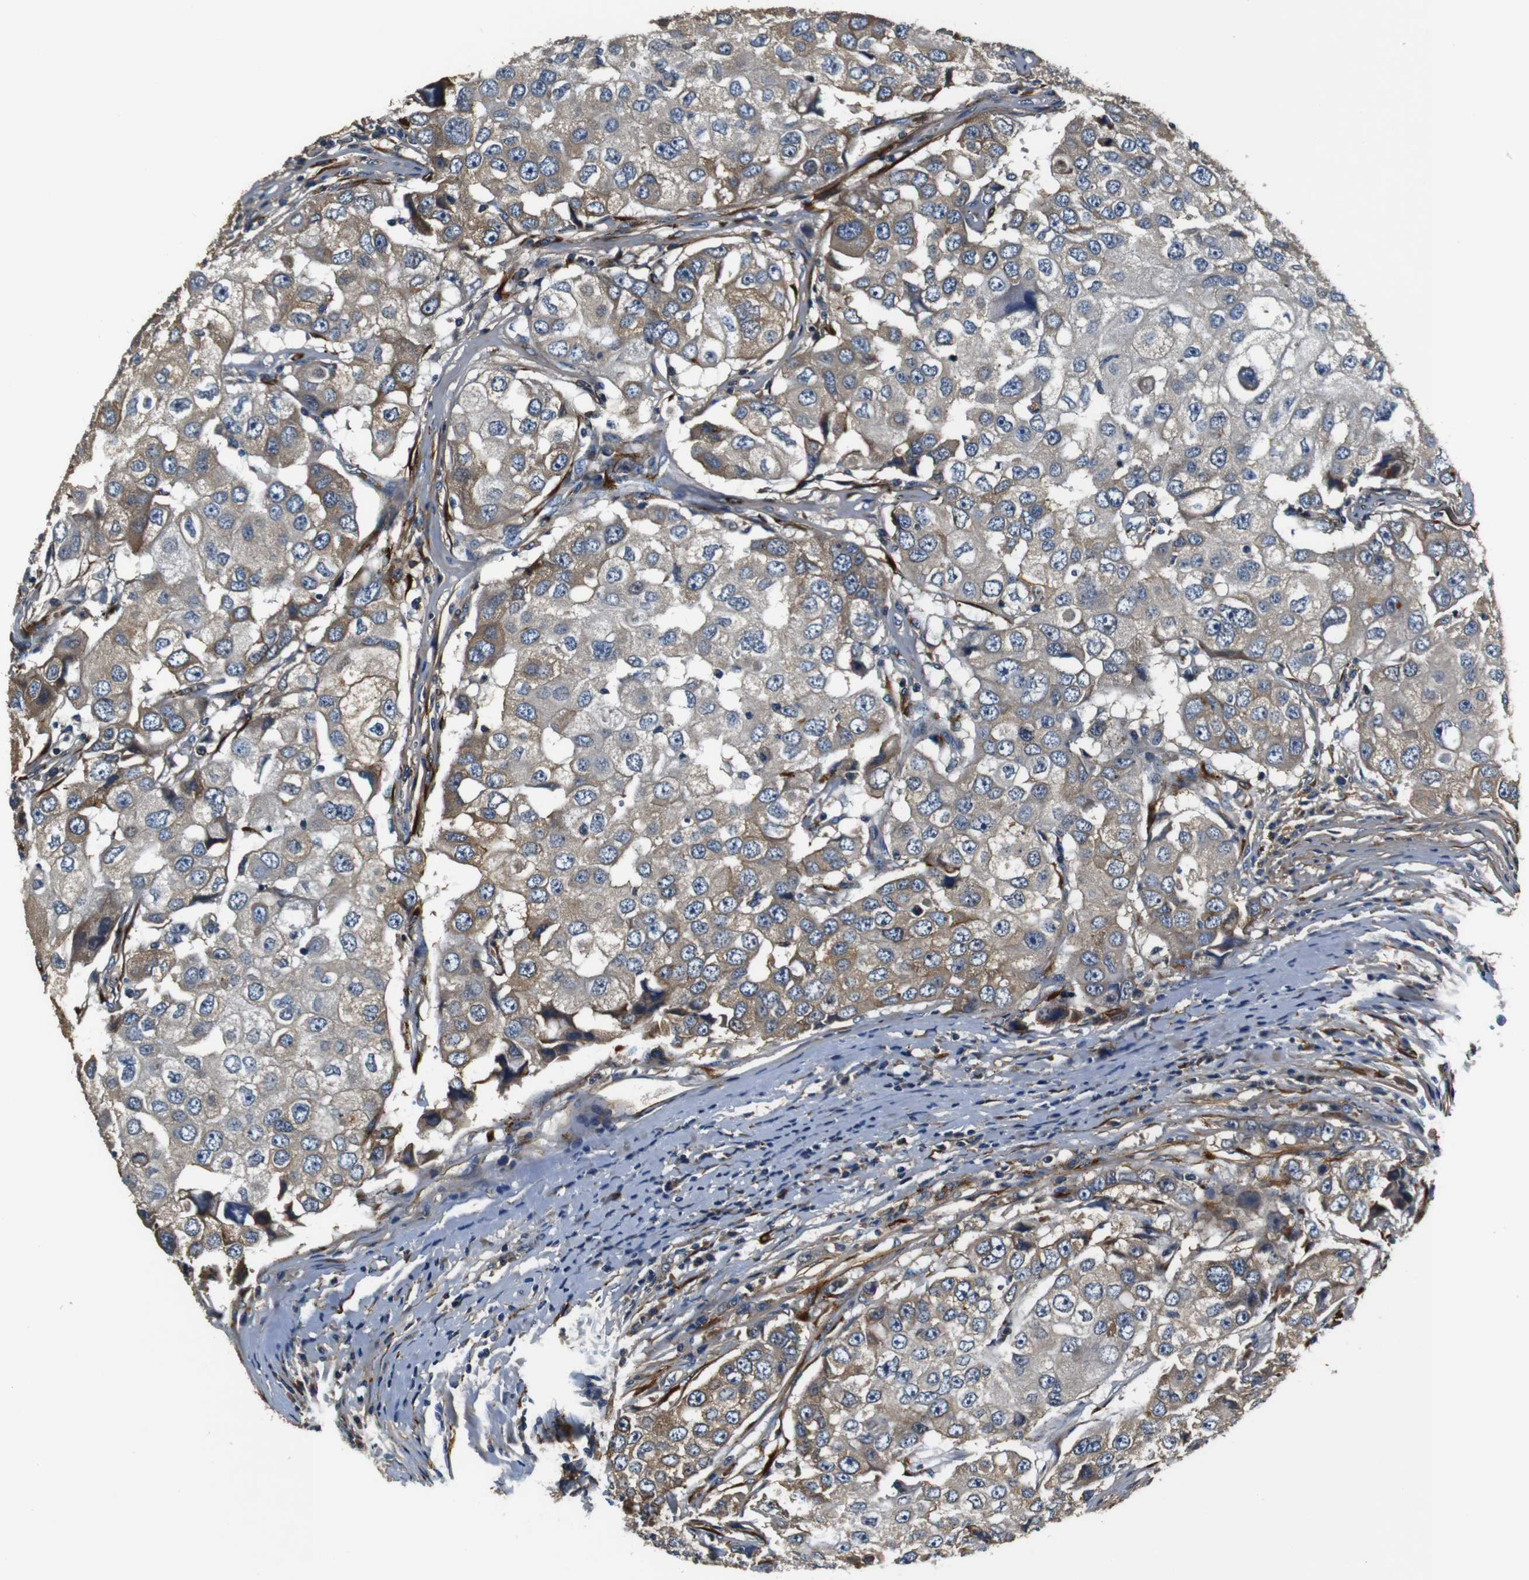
{"staining": {"intensity": "weak", "quantity": ">75%", "location": "cytoplasmic/membranous"}, "tissue": "breast cancer", "cell_type": "Tumor cells", "image_type": "cancer", "snomed": [{"axis": "morphology", "description": "Duct carcinoma"}, {"axis": "topography", "description": "Breast"}], "caption": "Immunohistochemistry staining of breast cancer, which exhibits low levels of weak cytoplasmic/membranous staining in about >75% of tumor cells indicating weak cytoplasmic/membranous protein staining. The staining was performed using DAB (brown) for protein detection and nuclei were counterstained in hematoxylin (blue).", "gene": "COL1A1", "patient": {"sex": "female", "age": 27}}